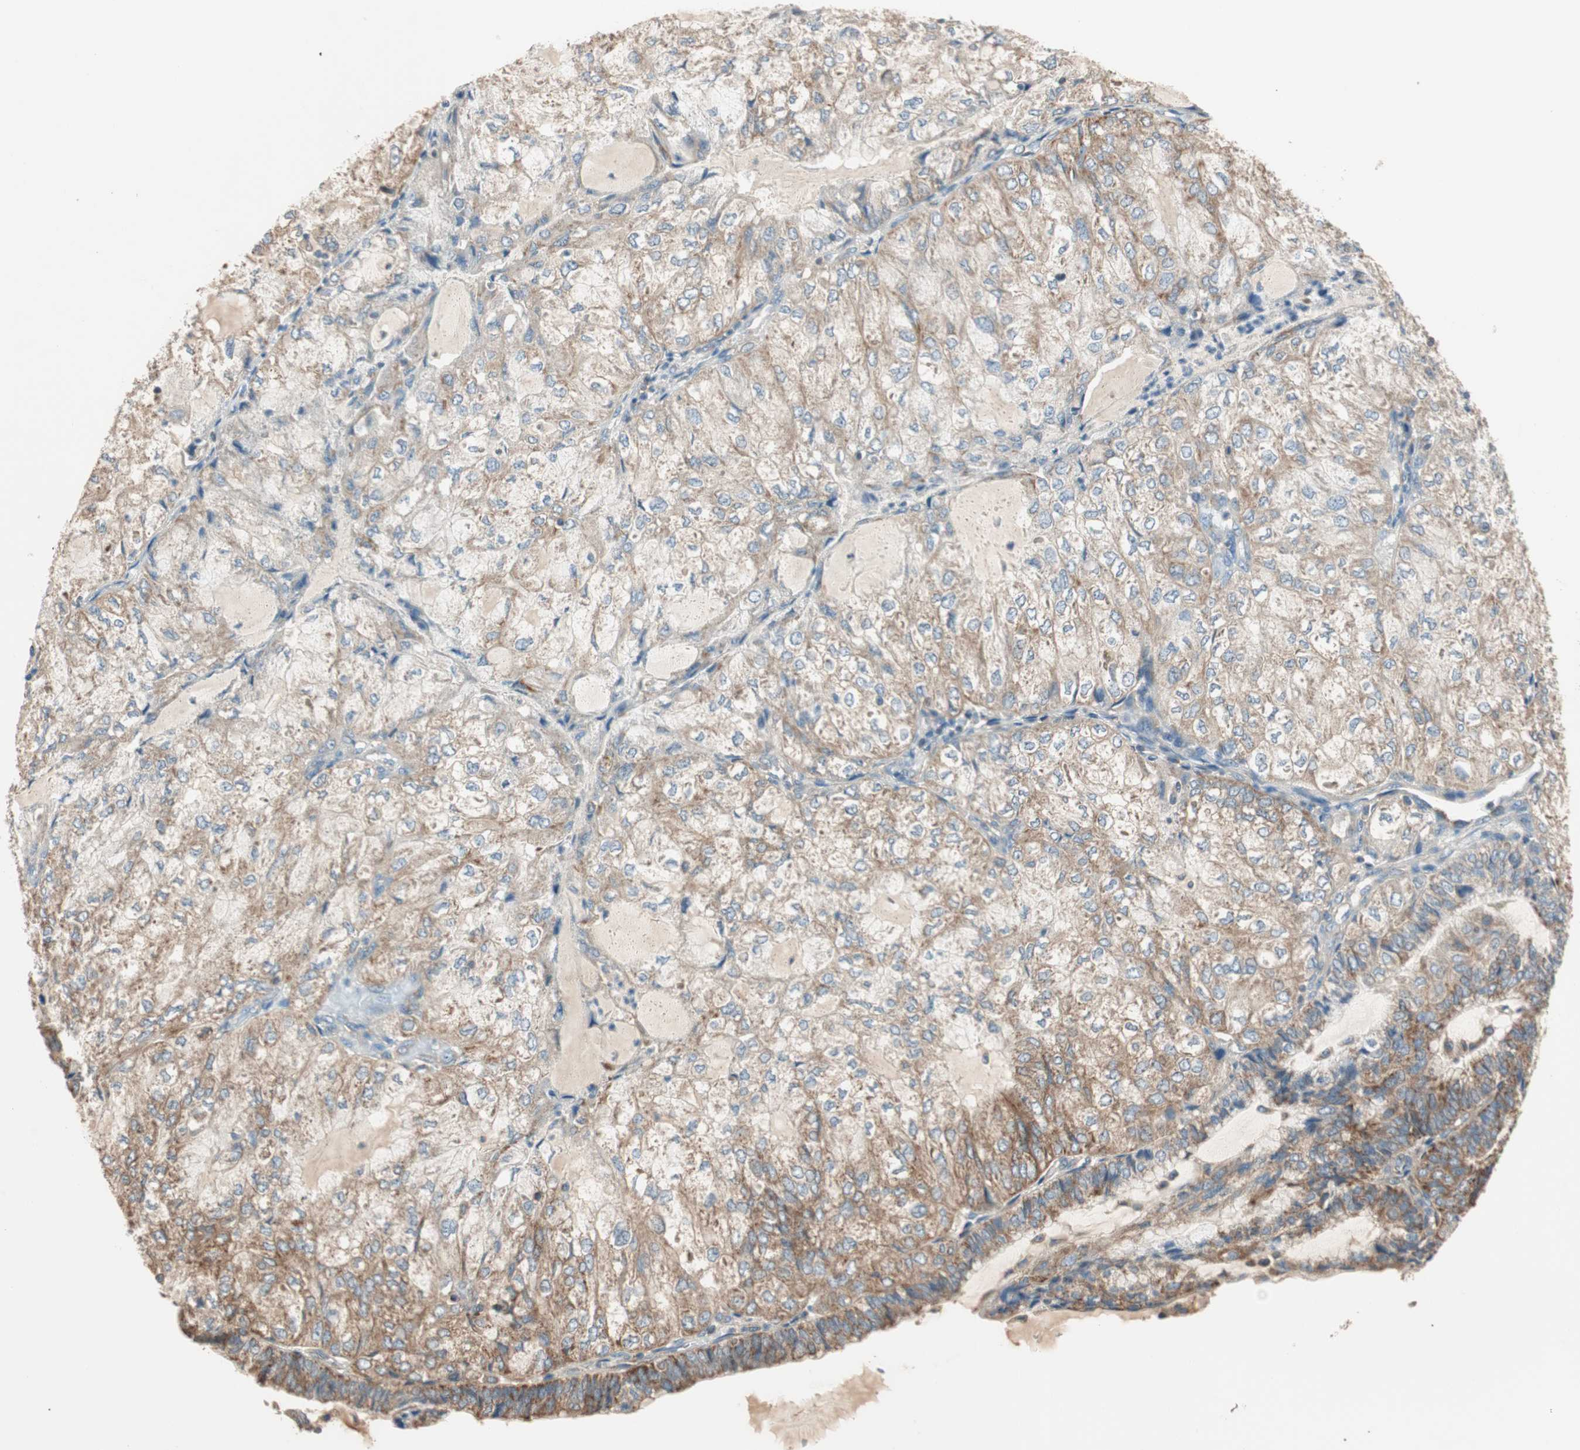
{"staining": {"intensity": "moderate", "quantity": ">75%", "location": "cytoplasmic/membranous"}, "tissue": "endometrial cancer", "cell_type": "Tumor cells", "image_type": "cancer", "snomed": [{"axis": "morphology", "description": "Adenocarcinoma, NOS"}, {"axis": "topography", "description": "Endometrium"}], "caption": "Immunohistochemistry (IHC) (DAB) staining of human endometrial cancer displays moderate cytoplasmic/membranous protein staining in approximately >75% of tumor cells.", "gene": "CC2D1A", "patient": {"sex": "female", "age": 81}}